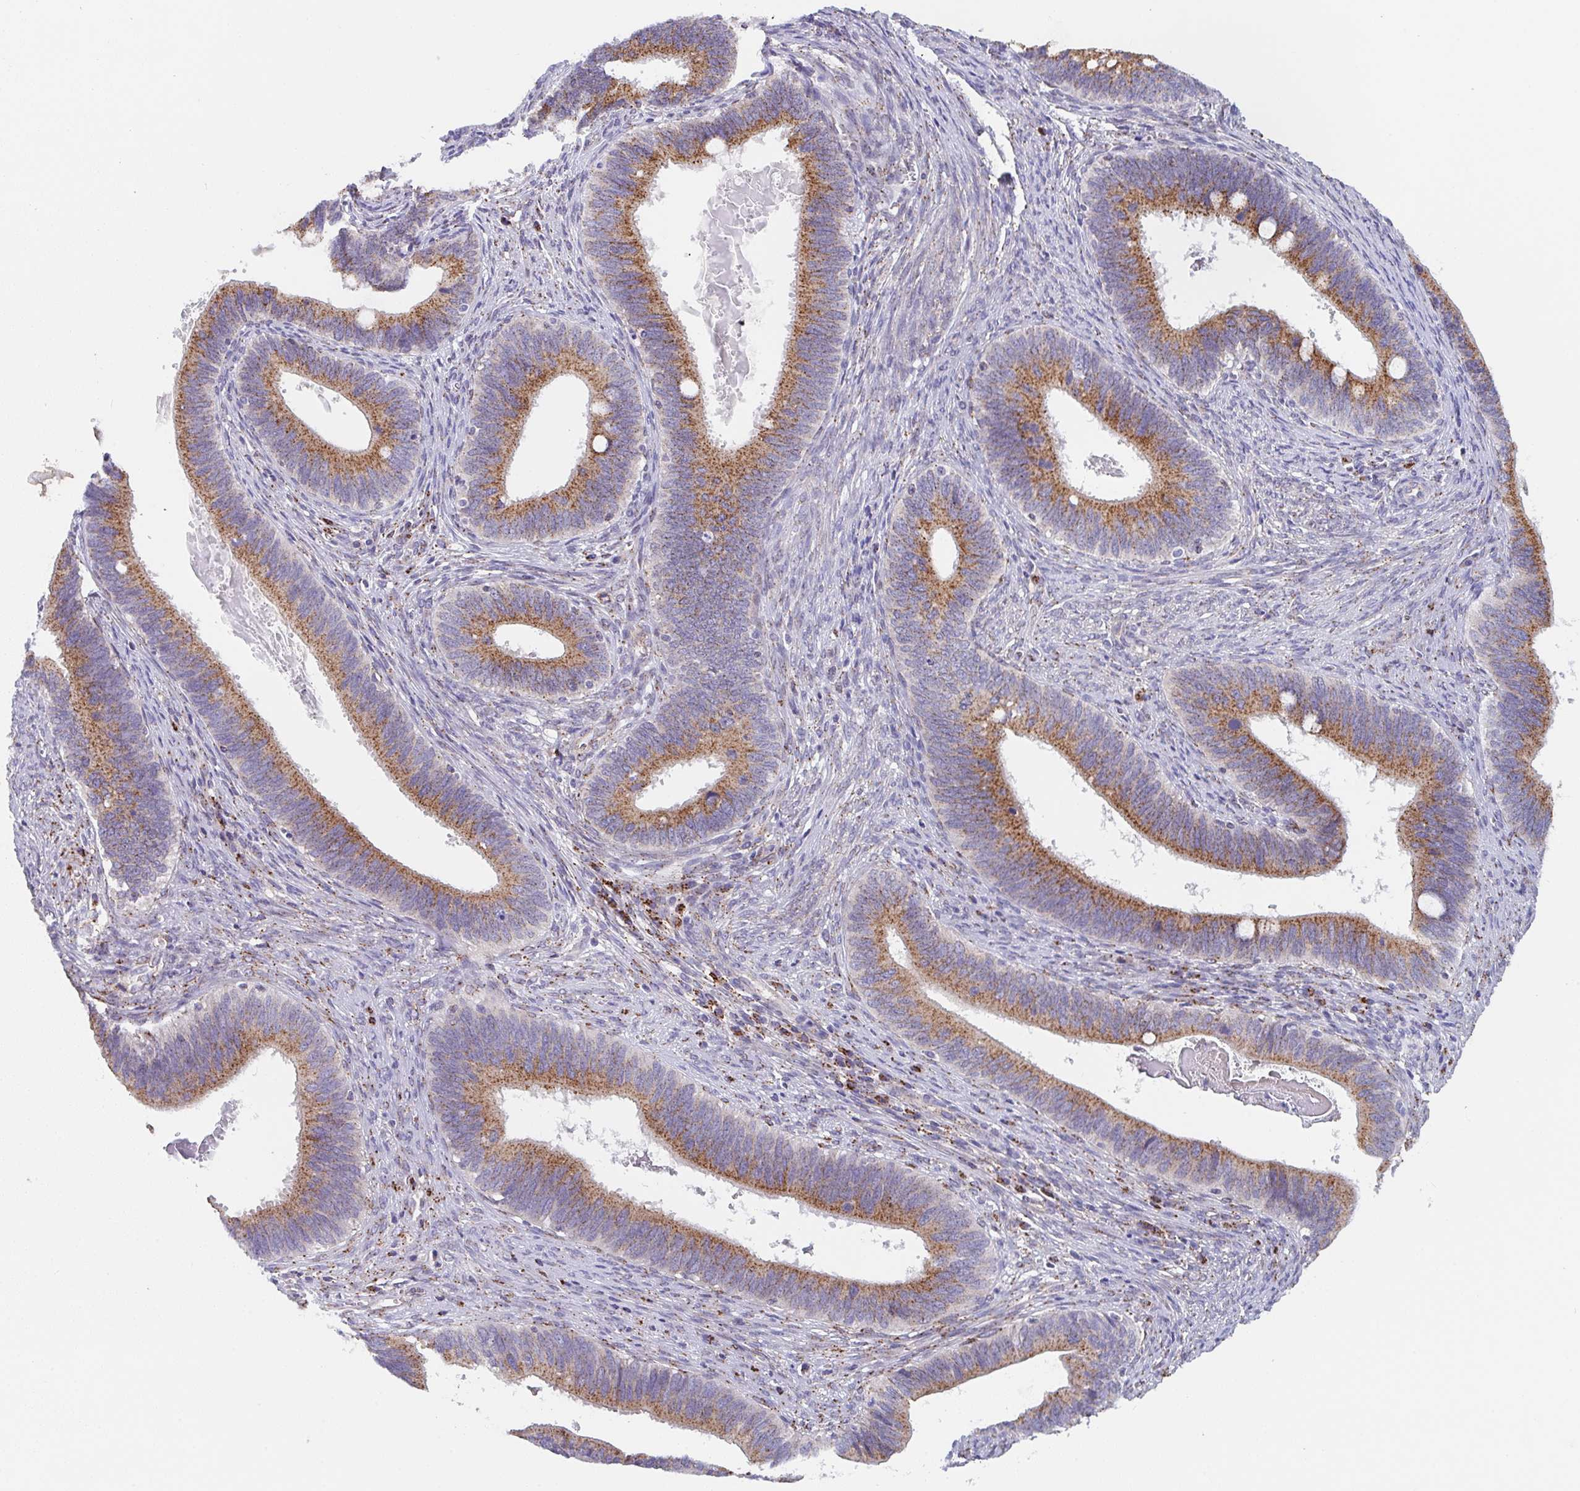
{"staining": {"intensity": "moderate", "quantity": ">75%", "location": "cytoplasmic/membranous"}, "tissue": "cervical cancer", "cell_type": "Tumor cells", "image_type": "cancer", "snomed": [{"axis": "morphology", "description": "Adenocarcinoma, NOS"}, {"axis": "topography", "description": "Cervix"}], "caption": "Human cervical adenocarcinoma stained with a brown dye shows moderate cytoplasmic/membranous positive positivity in approximately >75% of tumor cells.", "gene": "PROSER3", "patient": {"sex": "female", "age": 42}}